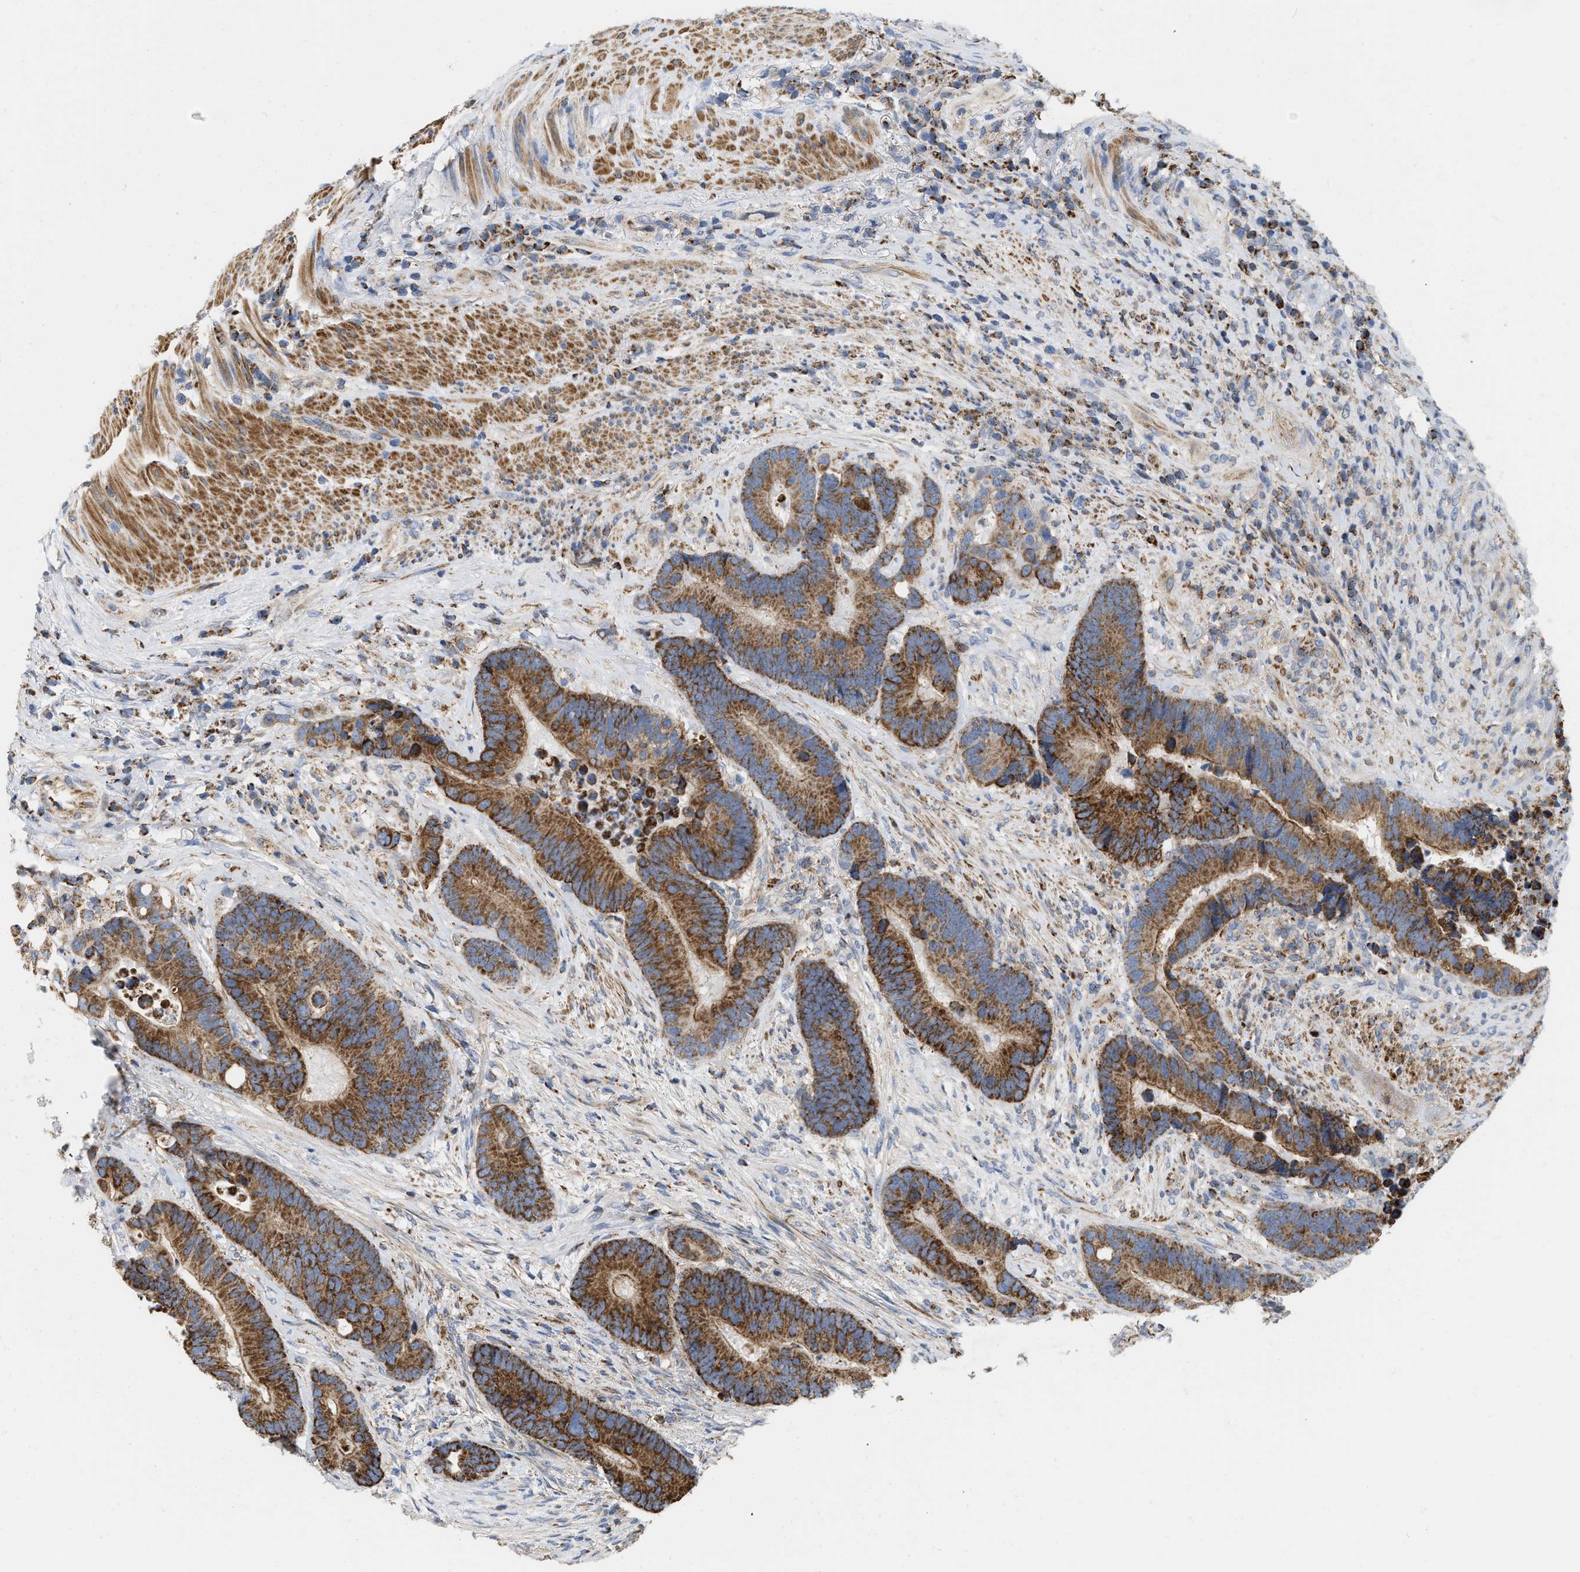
{"staining": {"intensity": "strong", "quantity": ">75%", "location": "cytoplasmic/membranous"}, "tissue": "colorectal cancer", "cell_type": "Tumor cells", "image_type": "cancer", "snomed": [{"axis": "morphology", "description": "Adenocarcinoma, NOS"}, {"axis": "topography", "description": "Rectum"}], "caption": "Immunohistochemistry (IHC) image of colorectal cancer (adenocarcinoma) stained for a protein (brown), which exhibits high levels of strong cytoplasmic/membranous expression in about >75% of tumor cells.", "gene": "GRB10", "patient": {"sex": "female", "age": 89}}